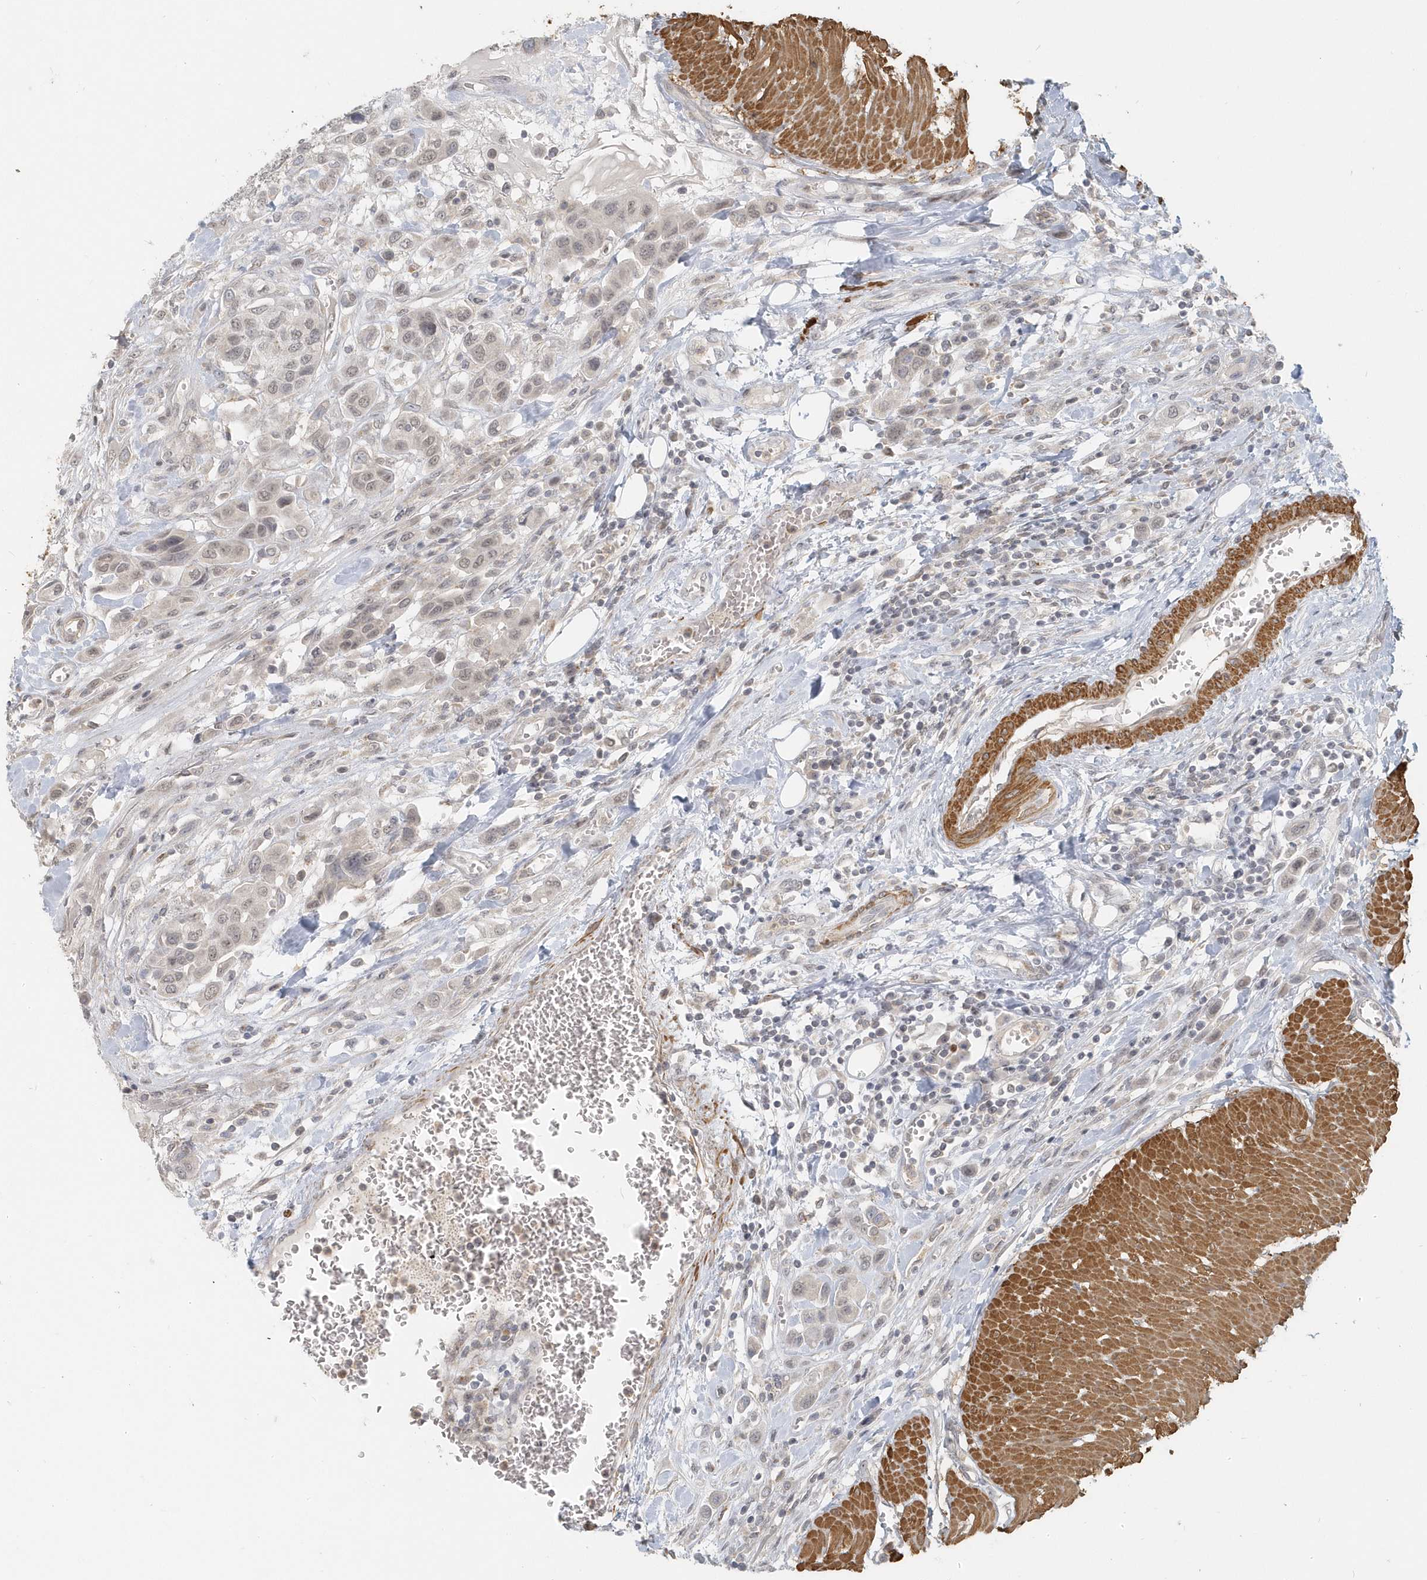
{"staining": {"intensity": "weak", "quantity": "<25%", "location": "nuclear"}, "tissue": "urothelial cancer", "cell_type": "Tumor cells", "image_type": "cancer", "snomed": [{"axis": "morphology", "description": "Urothelial carcinoma, High grade"}, {"axis": "topography", "description": "Urinary bladder"}], "caption": "An image of human high-grade urothelial carcinoma is negative for staining in tumor cells.", "gene": "NAPB", "patient": {"sex": "male", "age": 50}}